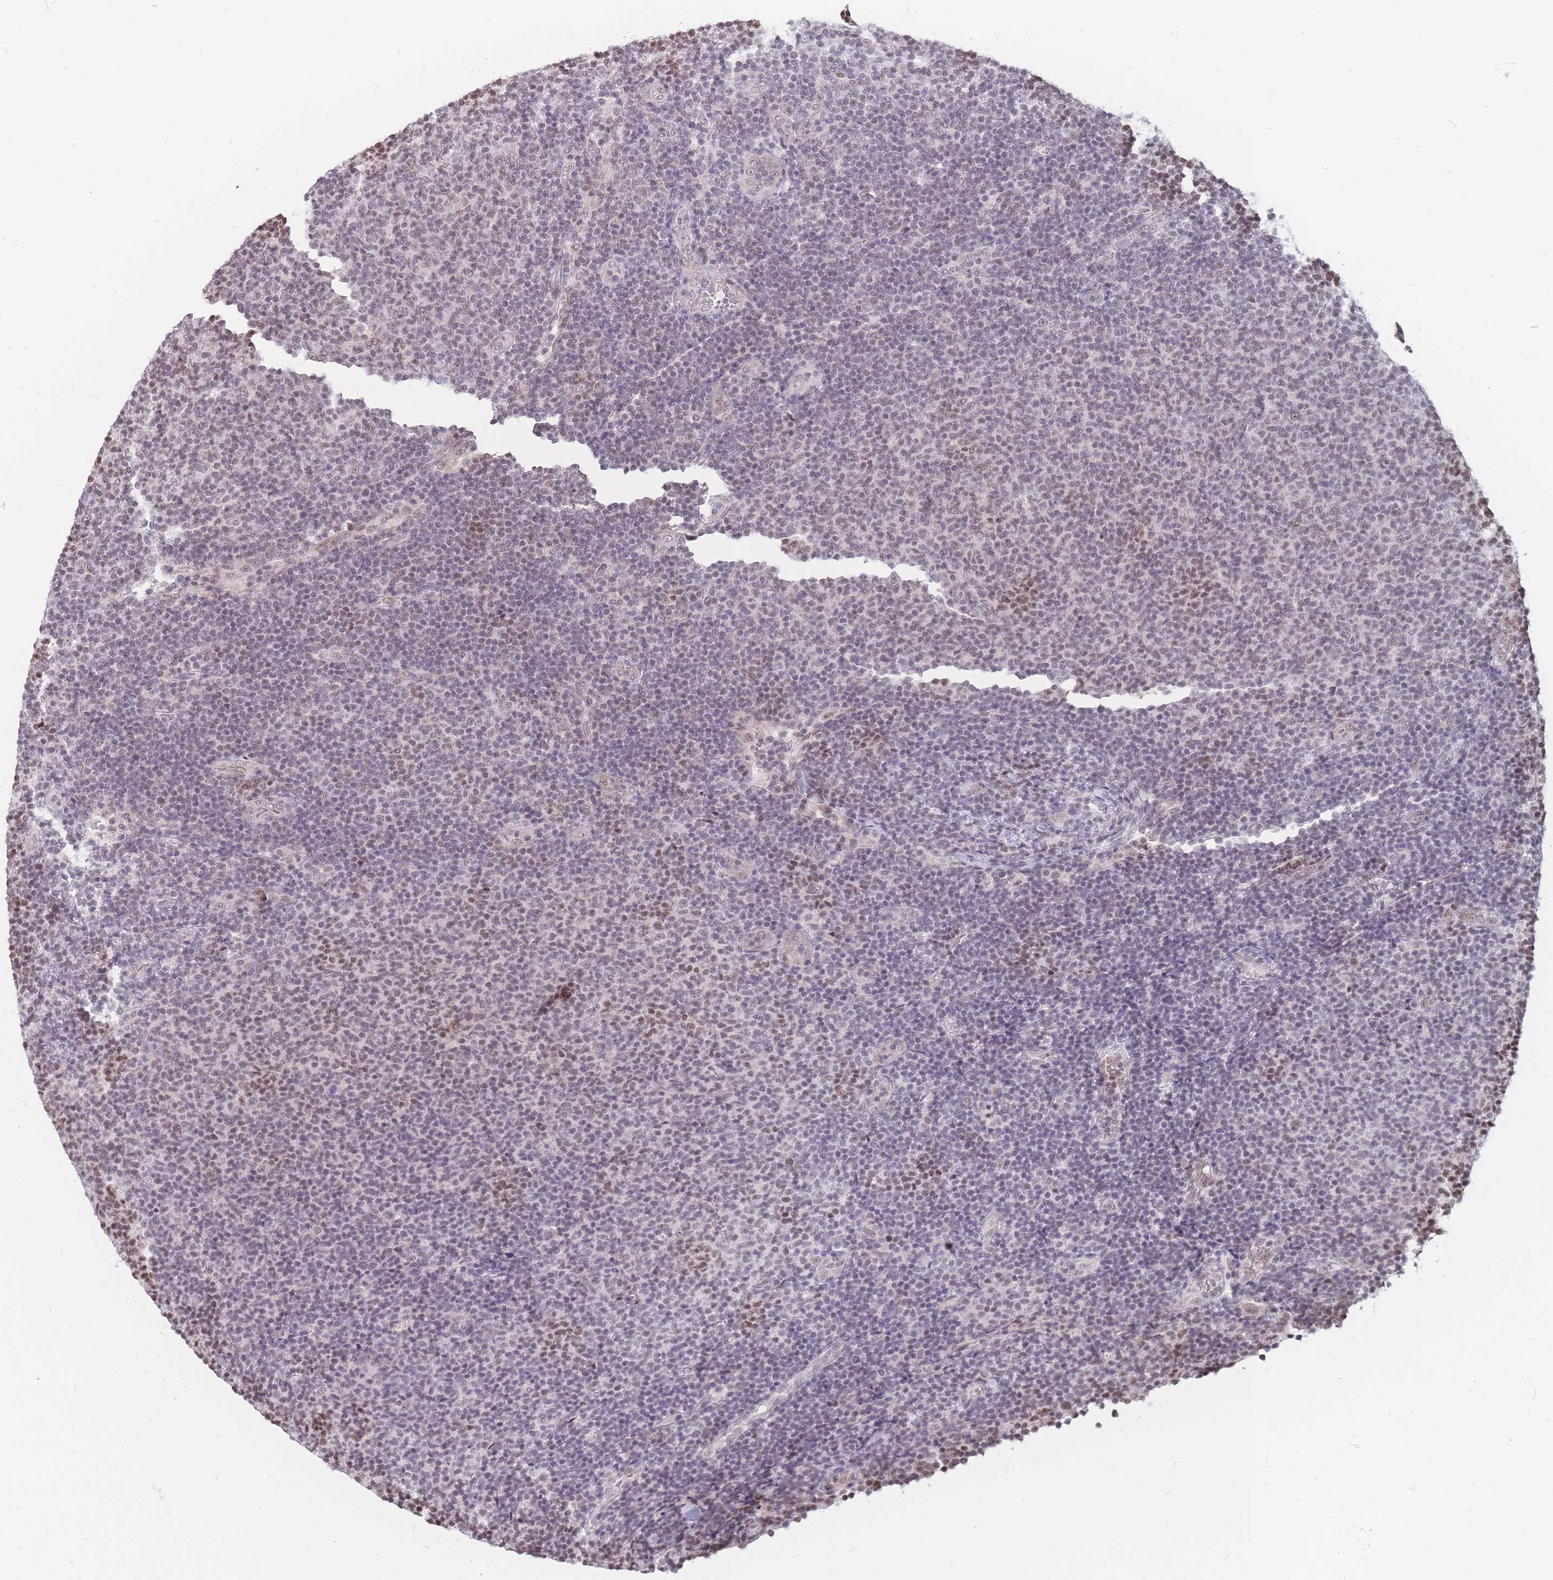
{"staining": {"intensity": "negative", "quantity": "none", "location": "none"}, "tissue": "lymphoma", "cell_type": "Tumor cells", "image_type": "cancer", "snomed": [{"axis": "morphology", "description": "Malignant lymphoma, non-Hodgkin's type, Low grade"}, {"axis": "topography", "description": "Lymph node"}], "caption": "Immunohistochemical staining of human low-grade malignant lymphoma, non-Hodgkin's type demonstrates no significant expression in tumor cells.", "gene": "ADD2", "patient": {"sex": "male", "age": 66}}